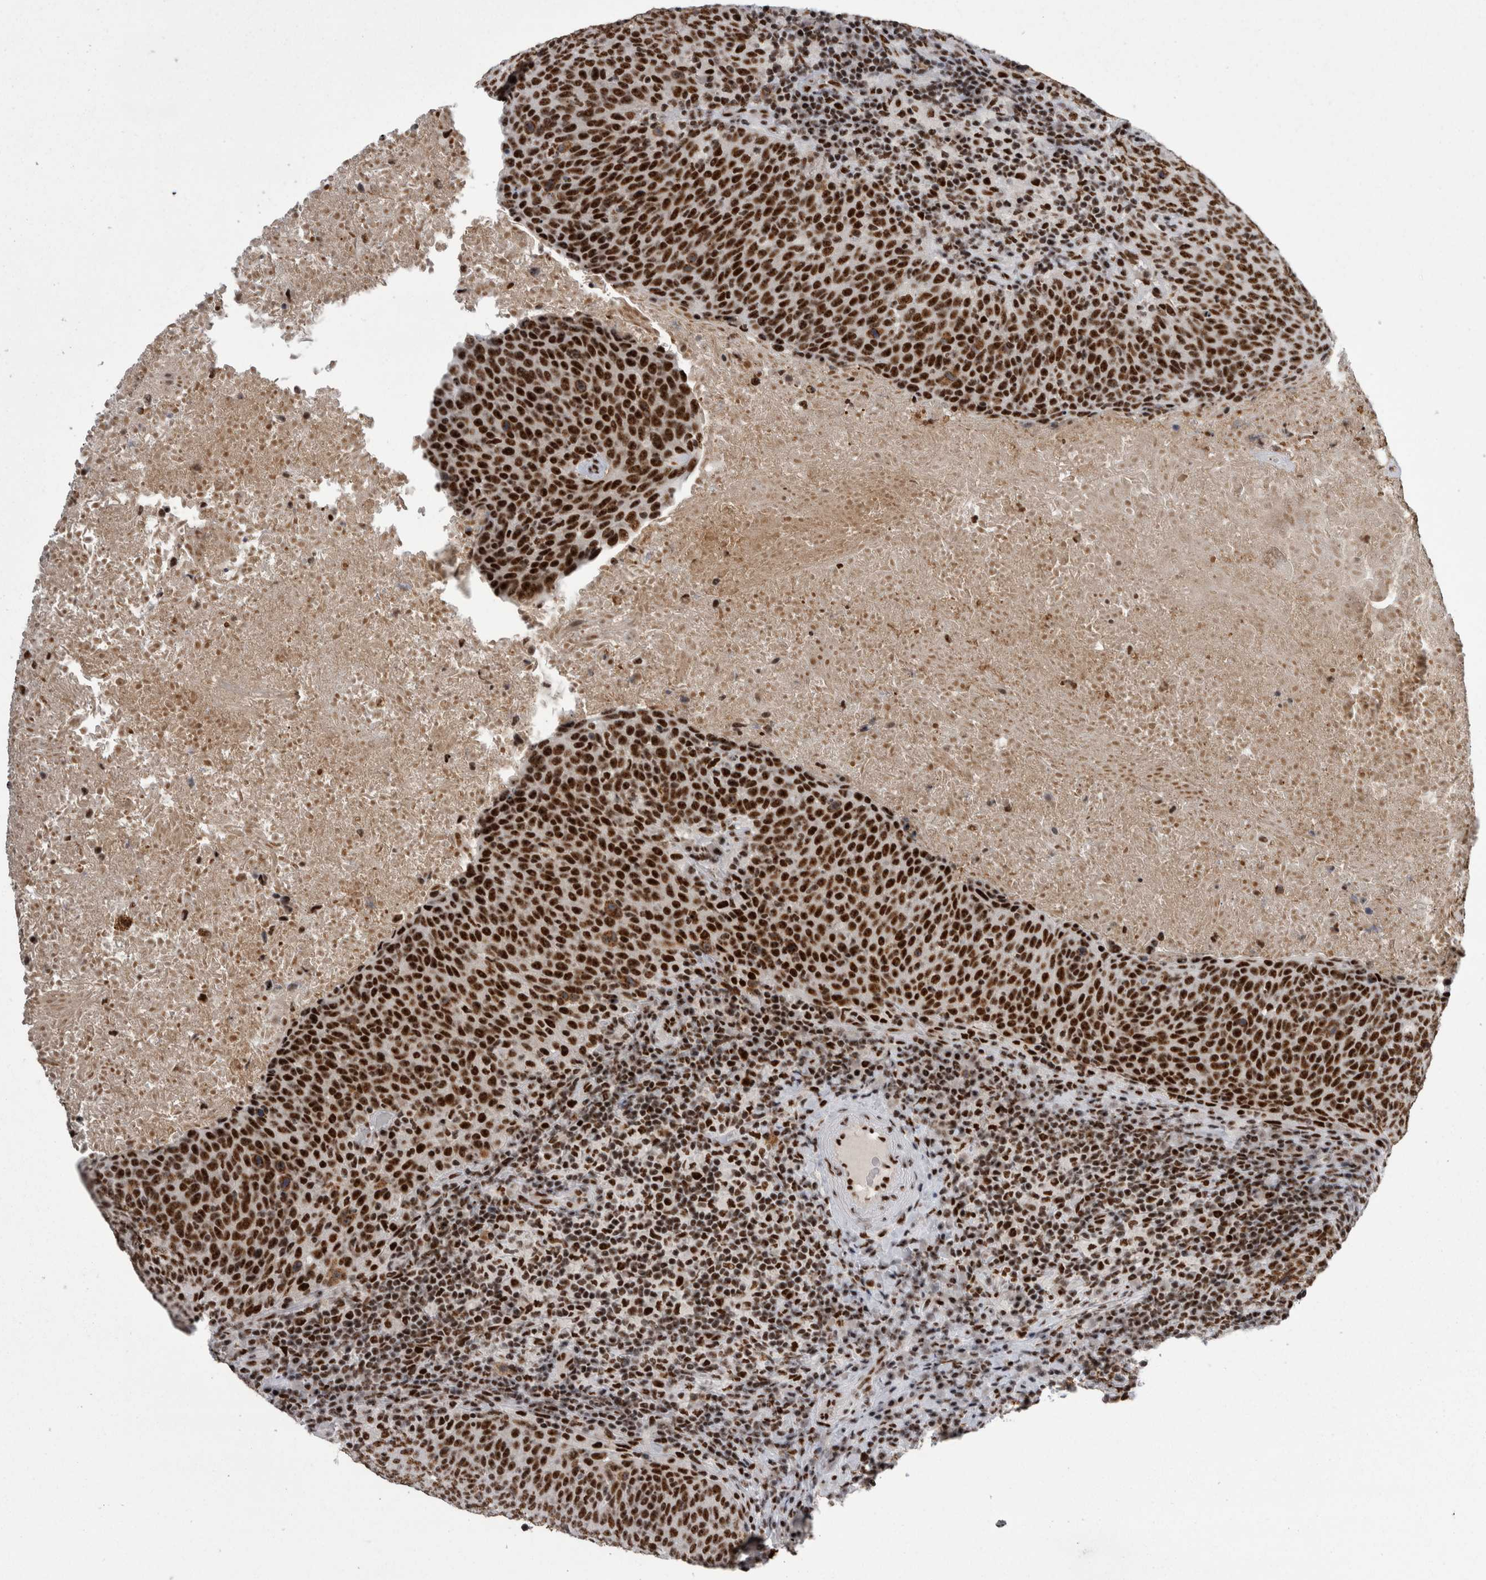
{"staining": {"intensity": "strong", "quantity": ">75%", "location": "nuclear"}, "tissue": "head and neck cancer", "cell_type": "Tumor cells", "image_type": "cancer", "snomed": [{"axis": "morphology", "description": "Squamous cell carcinoma, NOS"}, {"axis": "morphology", "description": "Squamous cell carcinoma, metastatic, NOS"}, {"axis": "topography", "description": "Lymph node"}, {"axis": "topography", "description": "Head-Neck"}], "caption": "Head and neck squamous cell carcinoma stained with a brown dye demonstrates strong nuclear positive expression in about >75% of tumor cells.", "gene": "SNRNP40", "patient": {"sex": "male", "age": 62}}